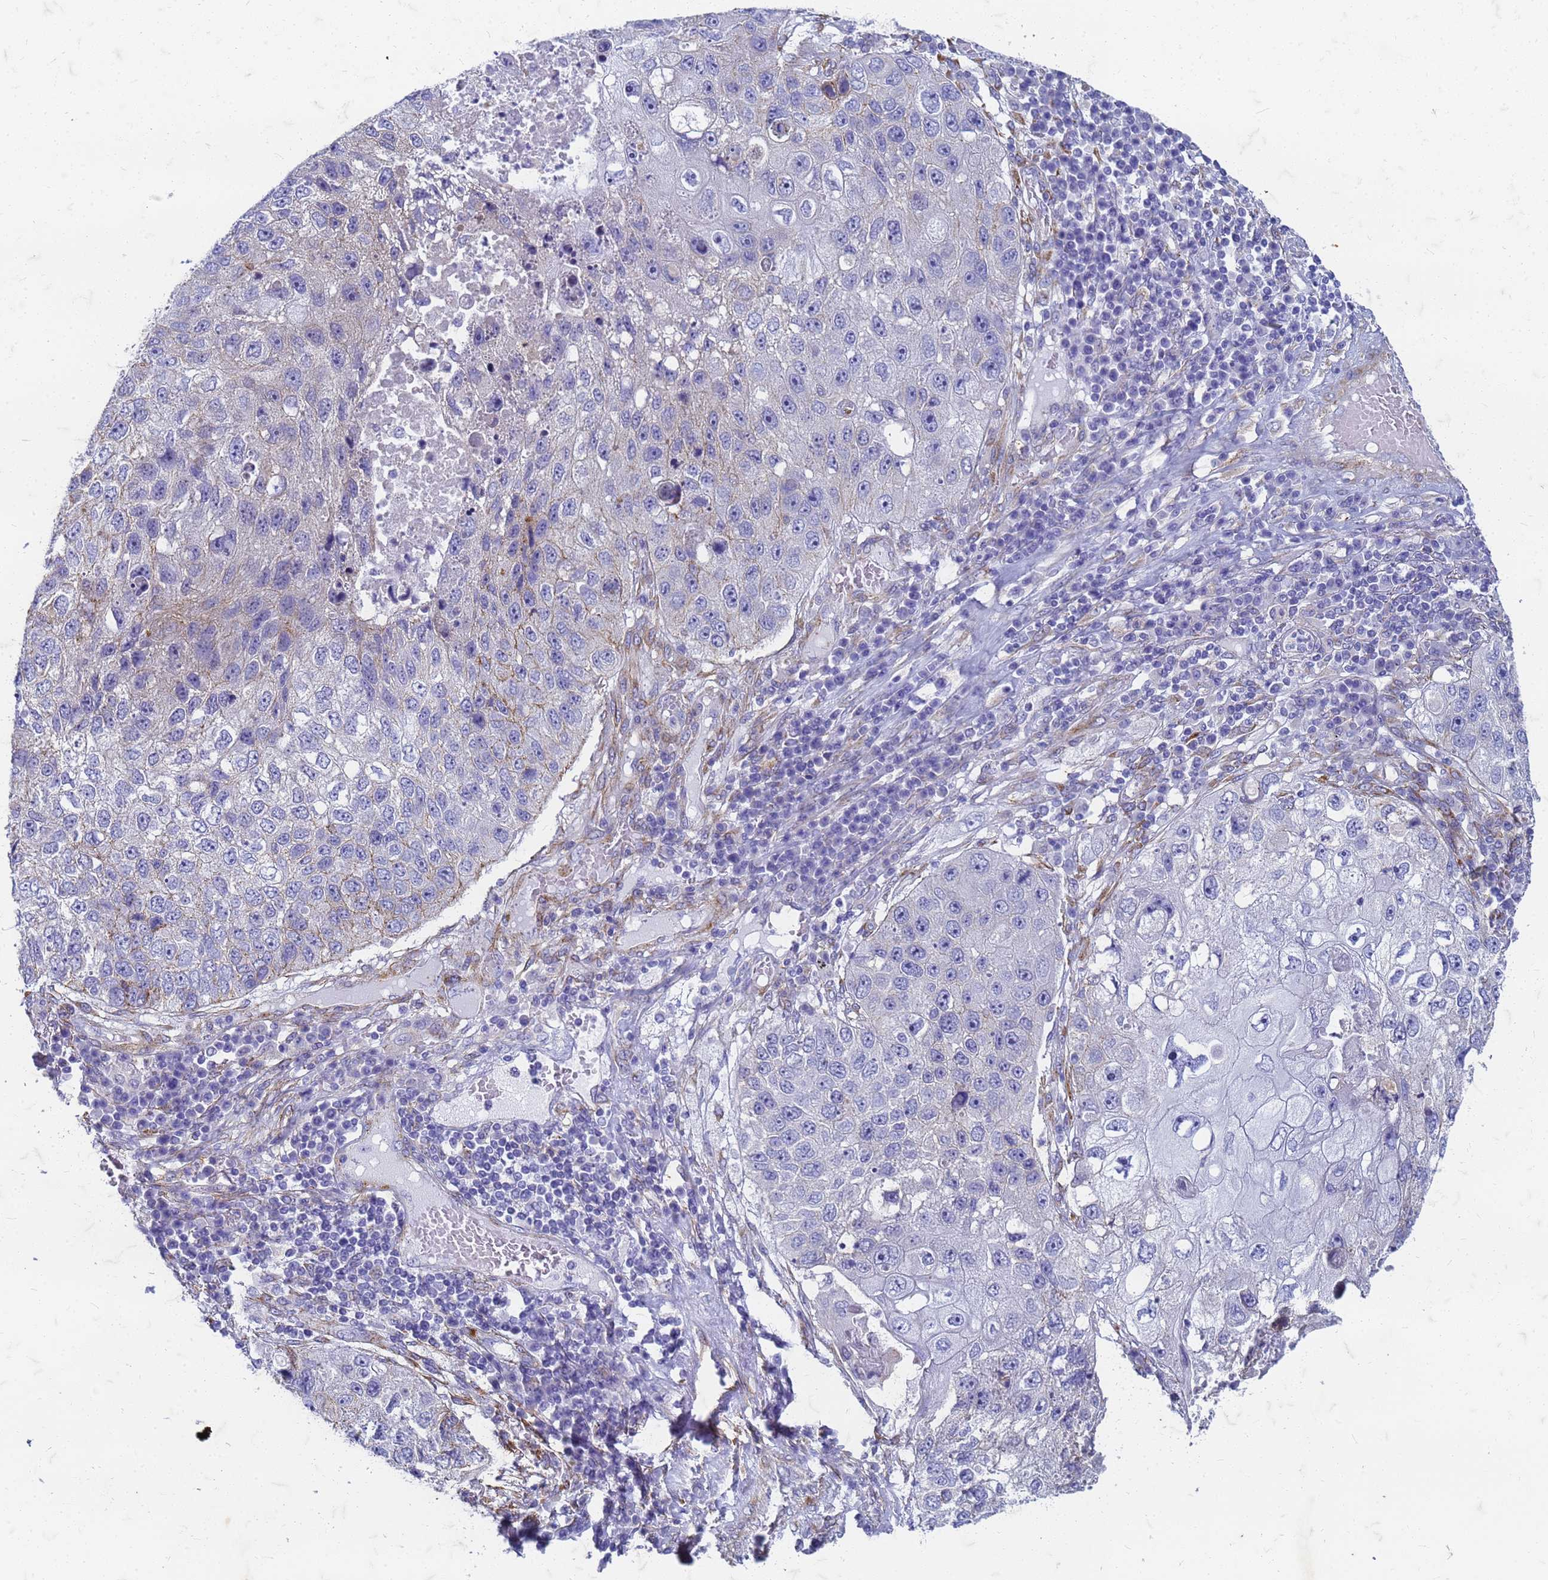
{"staining": {"intensity": "negative", "quantity": "none", "location": "none"}, "tissue": "lung cancer", "cell_type": "Tumor cells", "image_type": "cancer", "snomed": [{"axis": "morphology", "description": "Squamous cell carcinoma, NOS"}, {"axis": "topography", "description": "Lung"}], "caption": "Protein analysis of lung cancer (squamous cell carcinoma) reveals no significant staining in tumor cells.", "gene": "TRIM64B", "patient": {"sex": "male", "age": 61}}